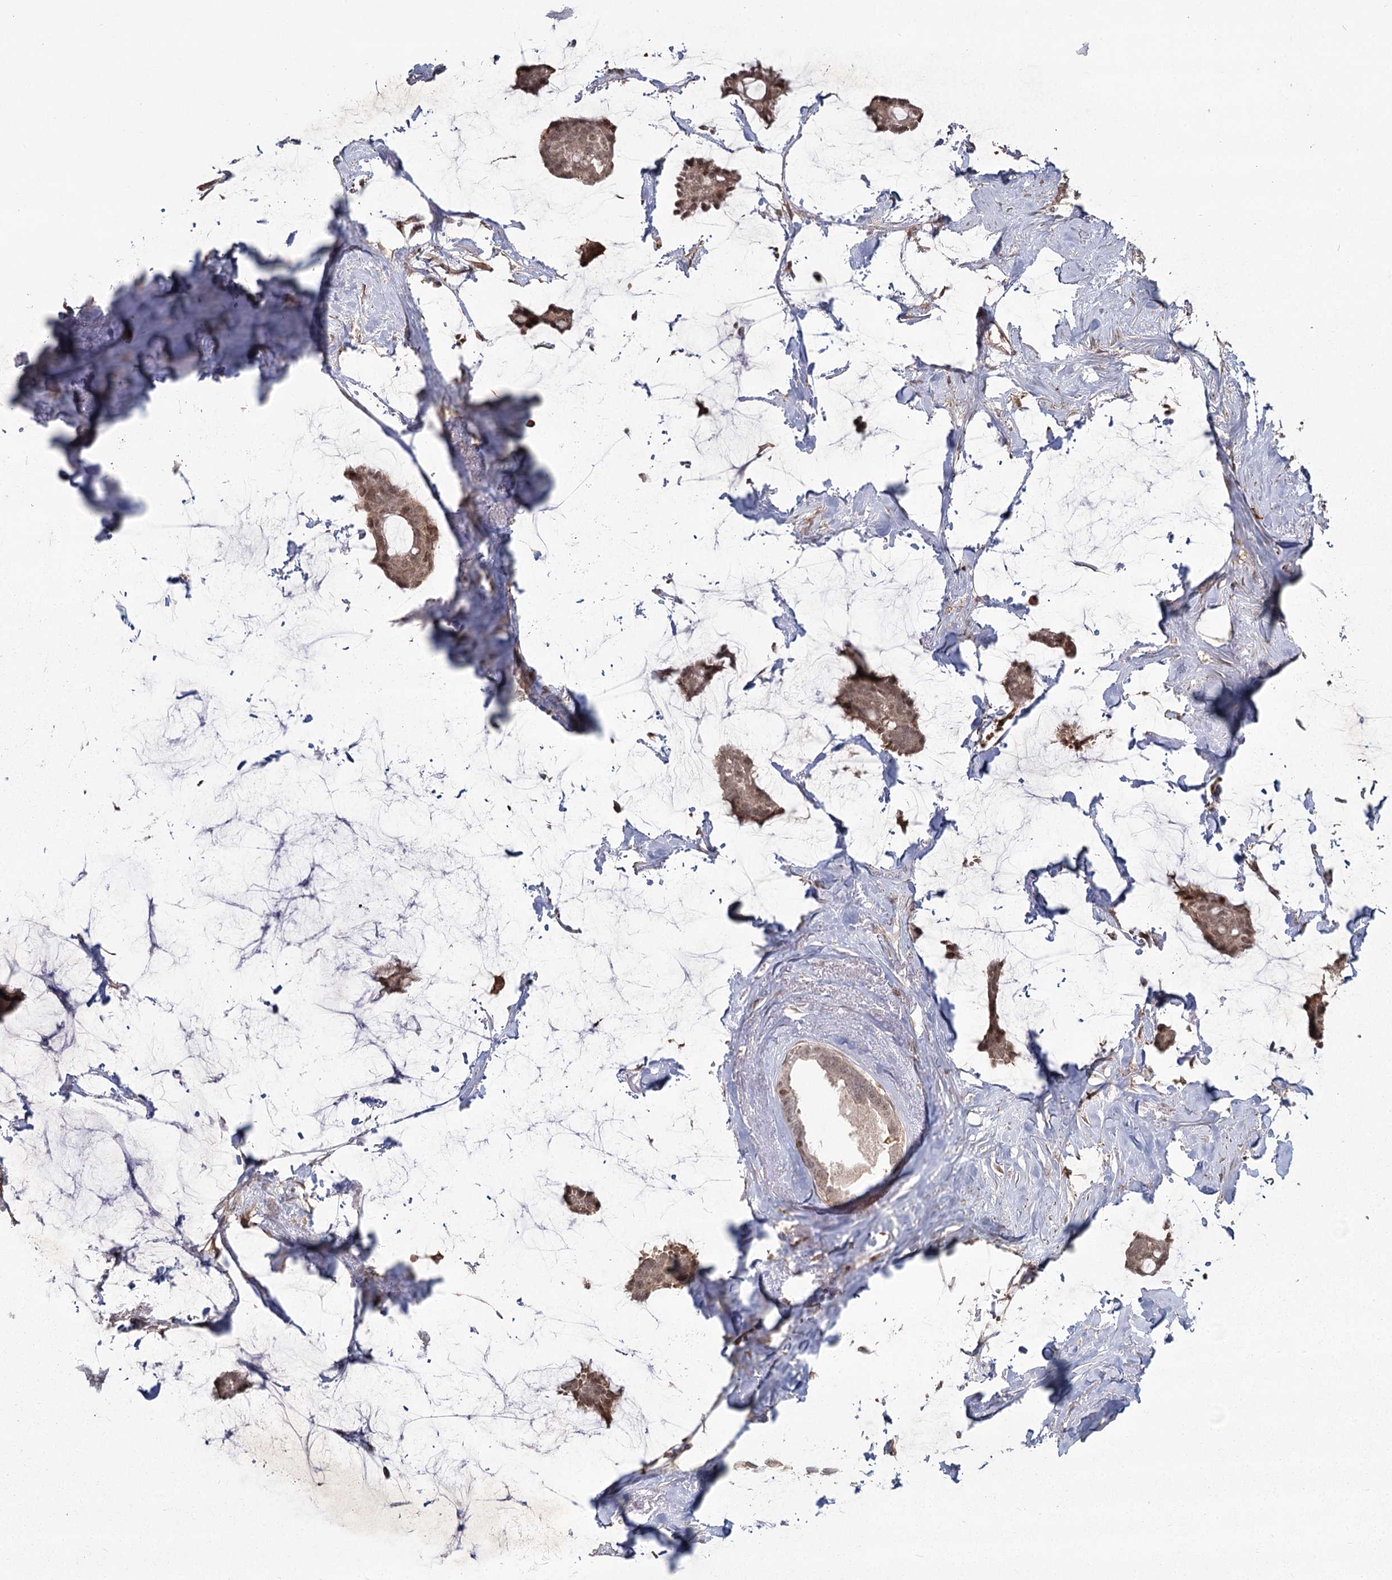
{"staining": {"intensity": "moderate", "quantity": ">75%", "location": "cytoplasmic/membranous,nuclear"}, "tissue": "breast cancer", "cell_type": "Tumor cells", "image_type": "cancer", "snomed": [{"axis": "morphology", "description": "Duct carcinoma"}, {"axis": "topography", "description": "Breast"}], "caption": "Brown immunohistochemical staining in breast cancer shows moderate cytoplasmic/membranous and nuclear positivity in about >75% of tumor cells. The staining was performed using DAB to visualize the protein expression in brown, while the nuclei were stained in blue with hematoxylin (Magnification: 20x).", "gene": "AP2M1", "patient": {"sex": "female", "age": 93}}